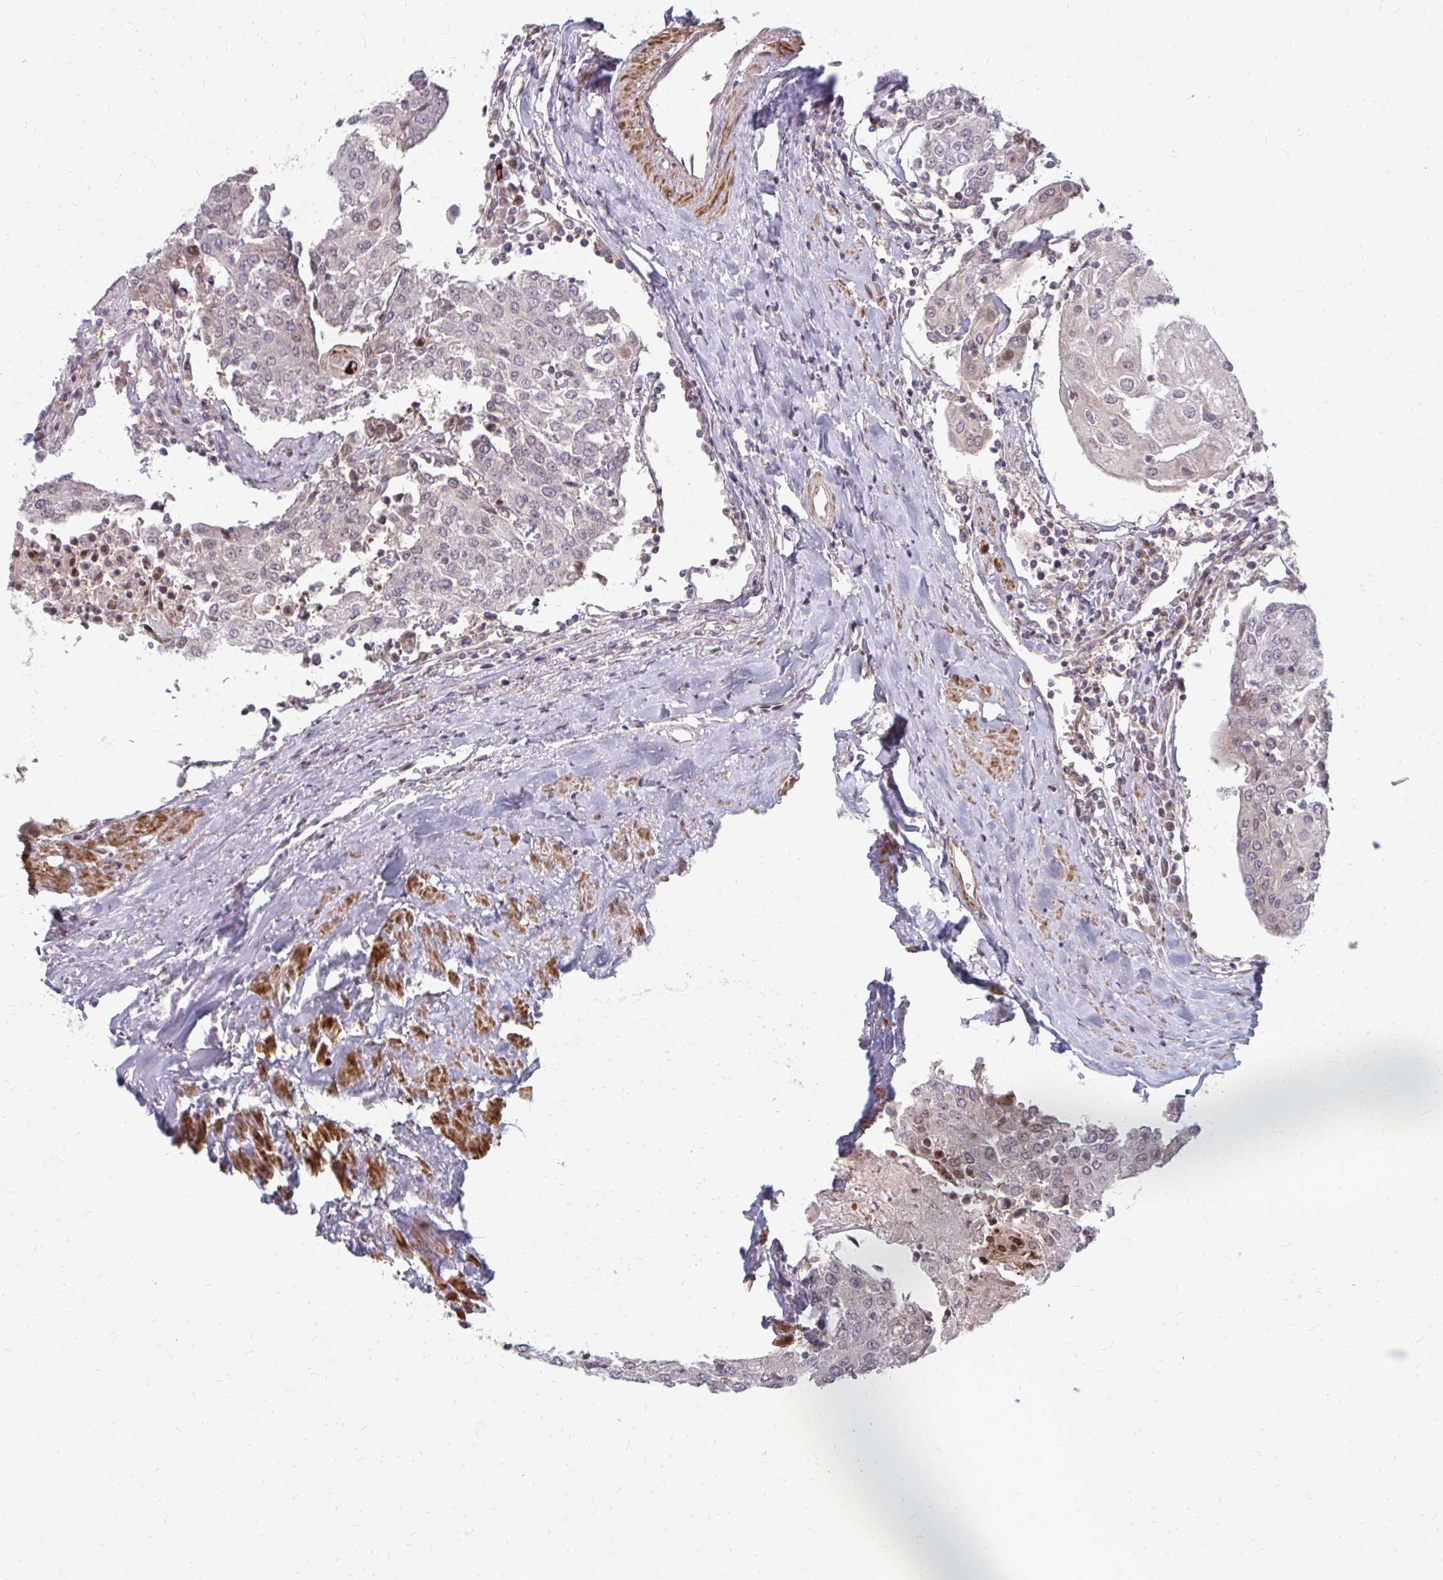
{"staining": {"intensity": "negative", "quantity": "none", "location": "none"}, "tissue": "urothelial cancer", "cell_type": "Tumor cells", "image_type": "cancer", "snomed": [{"axis": "morphology", "description": "Urothelial carcinoma, High grade"}, {"axis": "topography", "description": "Urinary bladder"}], "caption": "Immunohistochemical staining of urothelial cancer shows no significant expression in tumor cells.", "gene": "ZNF285", "patient": {"sex": "female", "age": 85}}